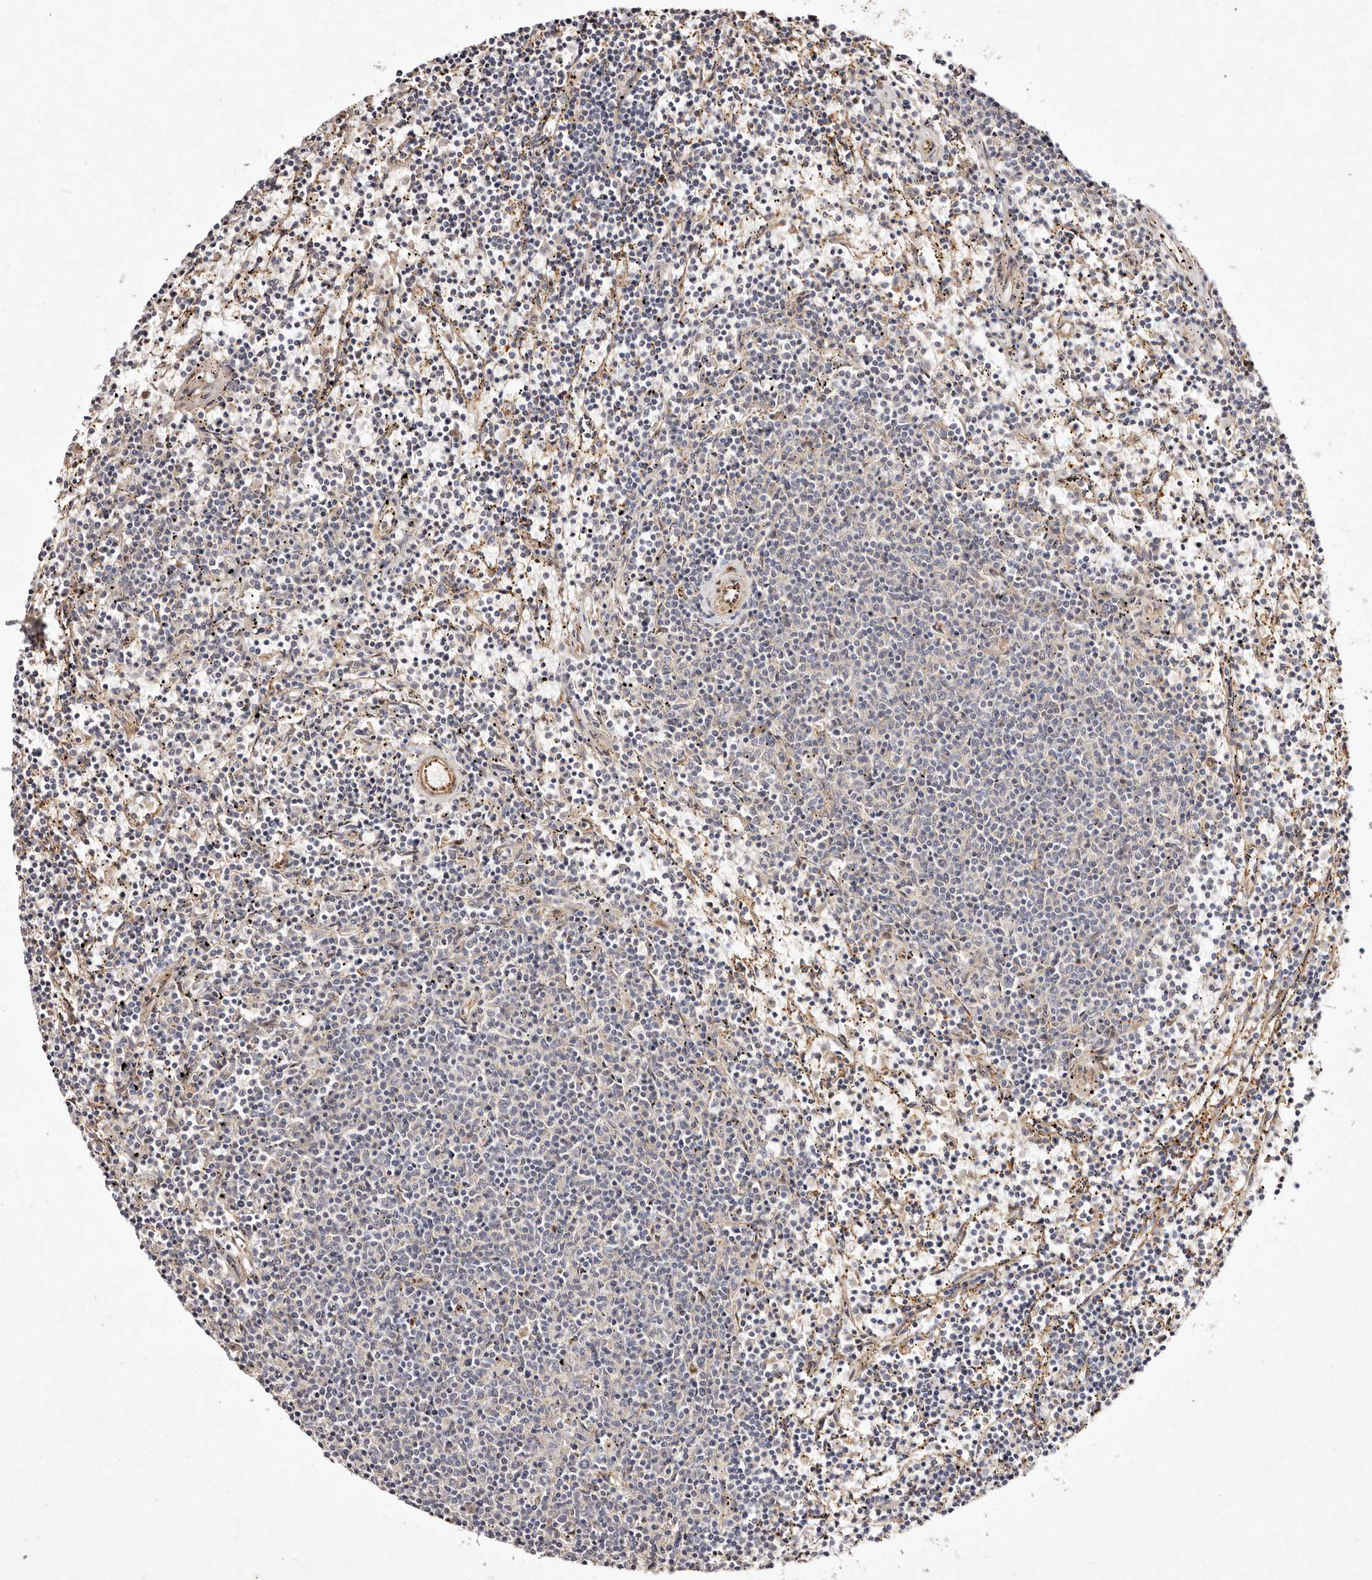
{"staining": {"intensity": "negative", "quantity": "none", "location": "none"}, "tissue": "lymphoma", "cell_type": "Tumor cells", "image_type": "cancer", "snomed": [{"axis": "morphology", "description": "Malignant lymphoma, non-Hodgkin's type, Low grade"}, {"axis": "topography", "description": "Spleen"}], "caption": "There is no significant staining in tumor cells of low-grade malignant lymphoma, non-Hodgkin's type.", "gene": "MTMR11", "patient": {"sex": "female", "age": 50}}